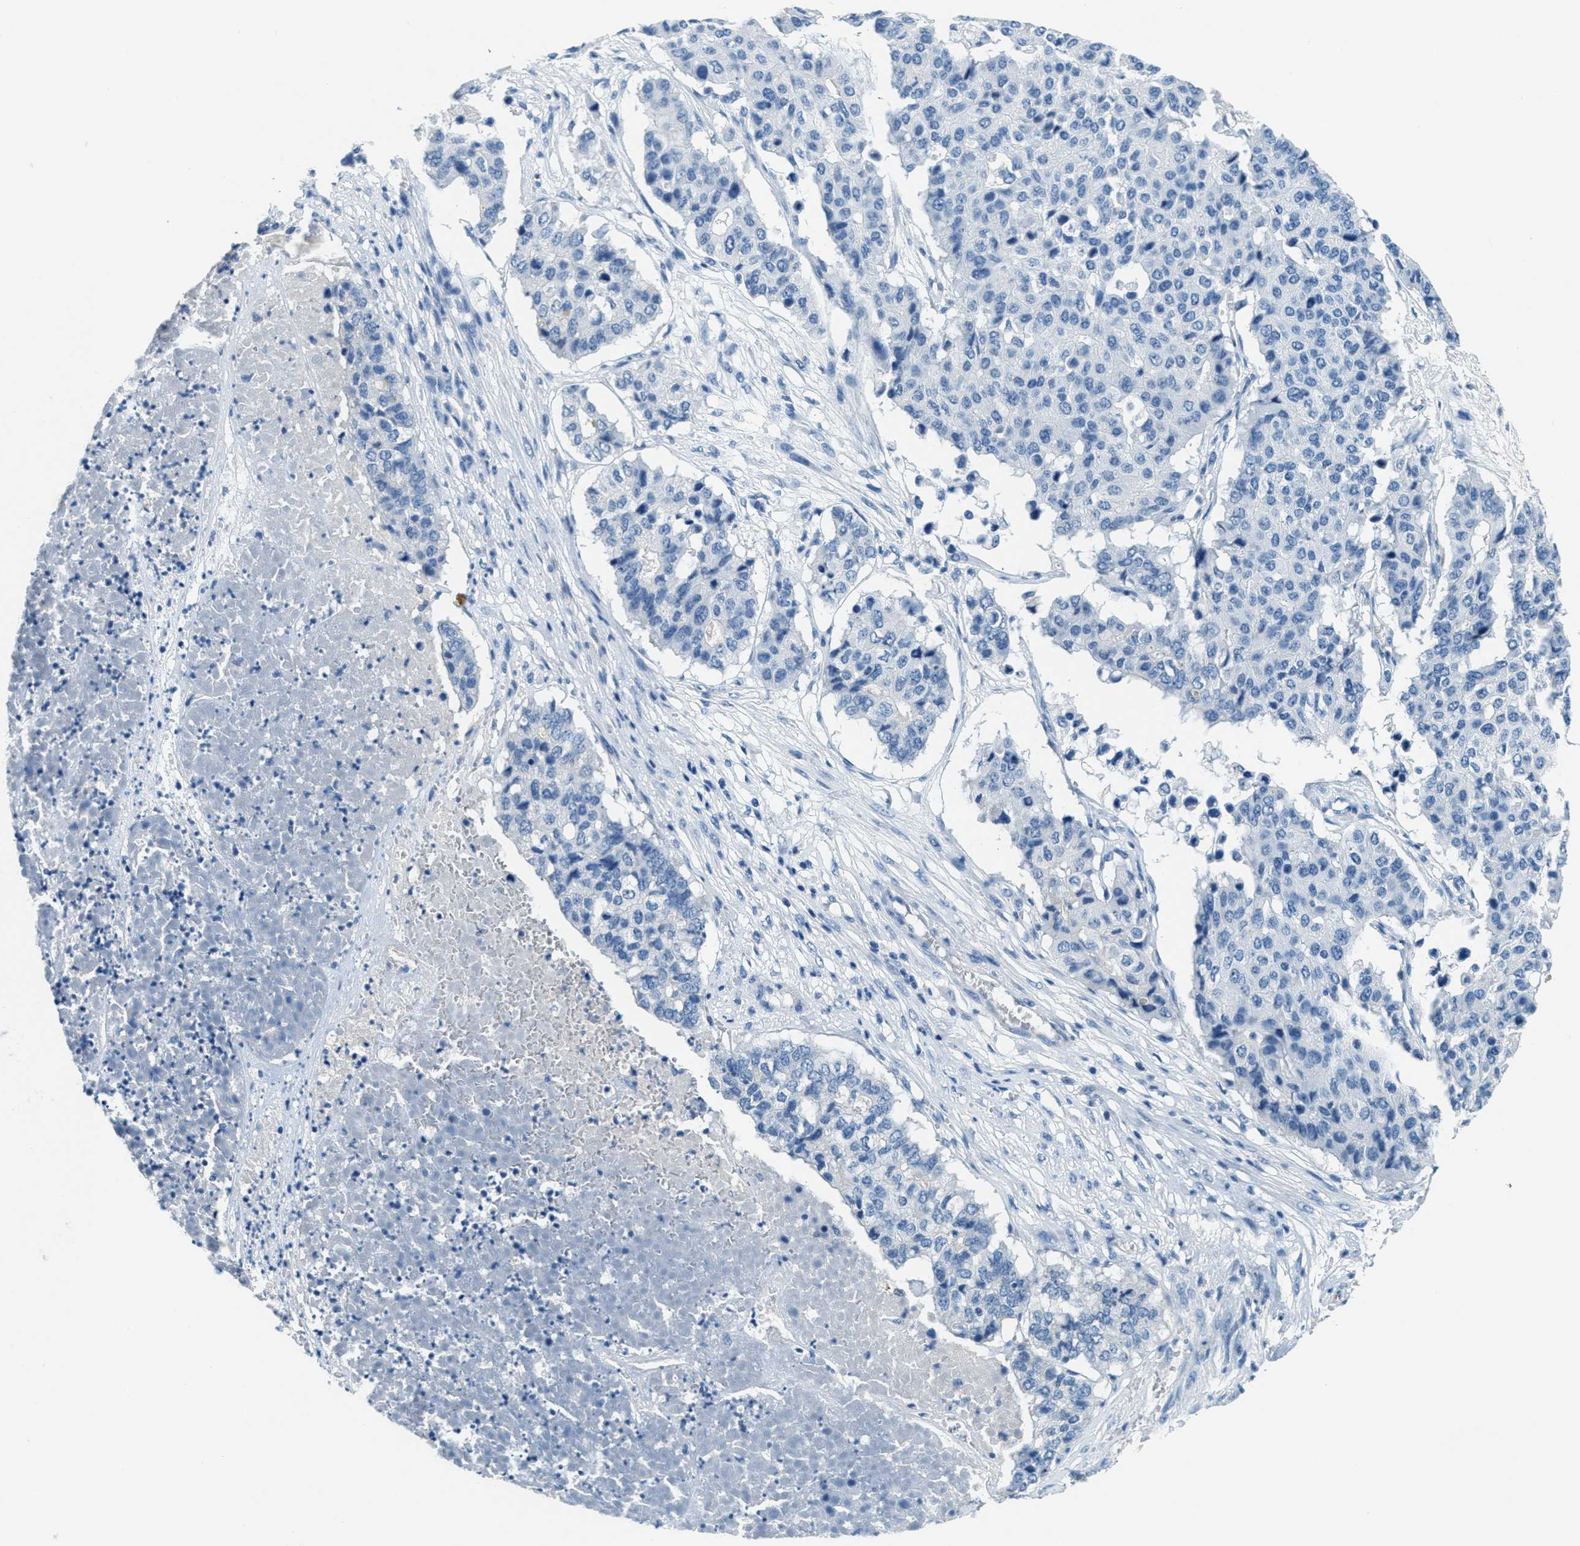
{"staining": {"intensity": "negative", "quantity": "none", "location": "none"}, "tissue": "pancreatic cancer", "cell_type": "Tumor cells", "image_type": "cancer", "snomed": [{"axis": "morphology", "description": "Adenocarcinoma, NOS"}, {"axis": "topography", "description": "Pancreas"}], "caption": "Immunohistochemical staining of adenocarcinoma (pancreatic) demonstrates no significant positivity in tumor cells.", "gene": "A2M", "patient": {"sex": "male", "age": 50}}